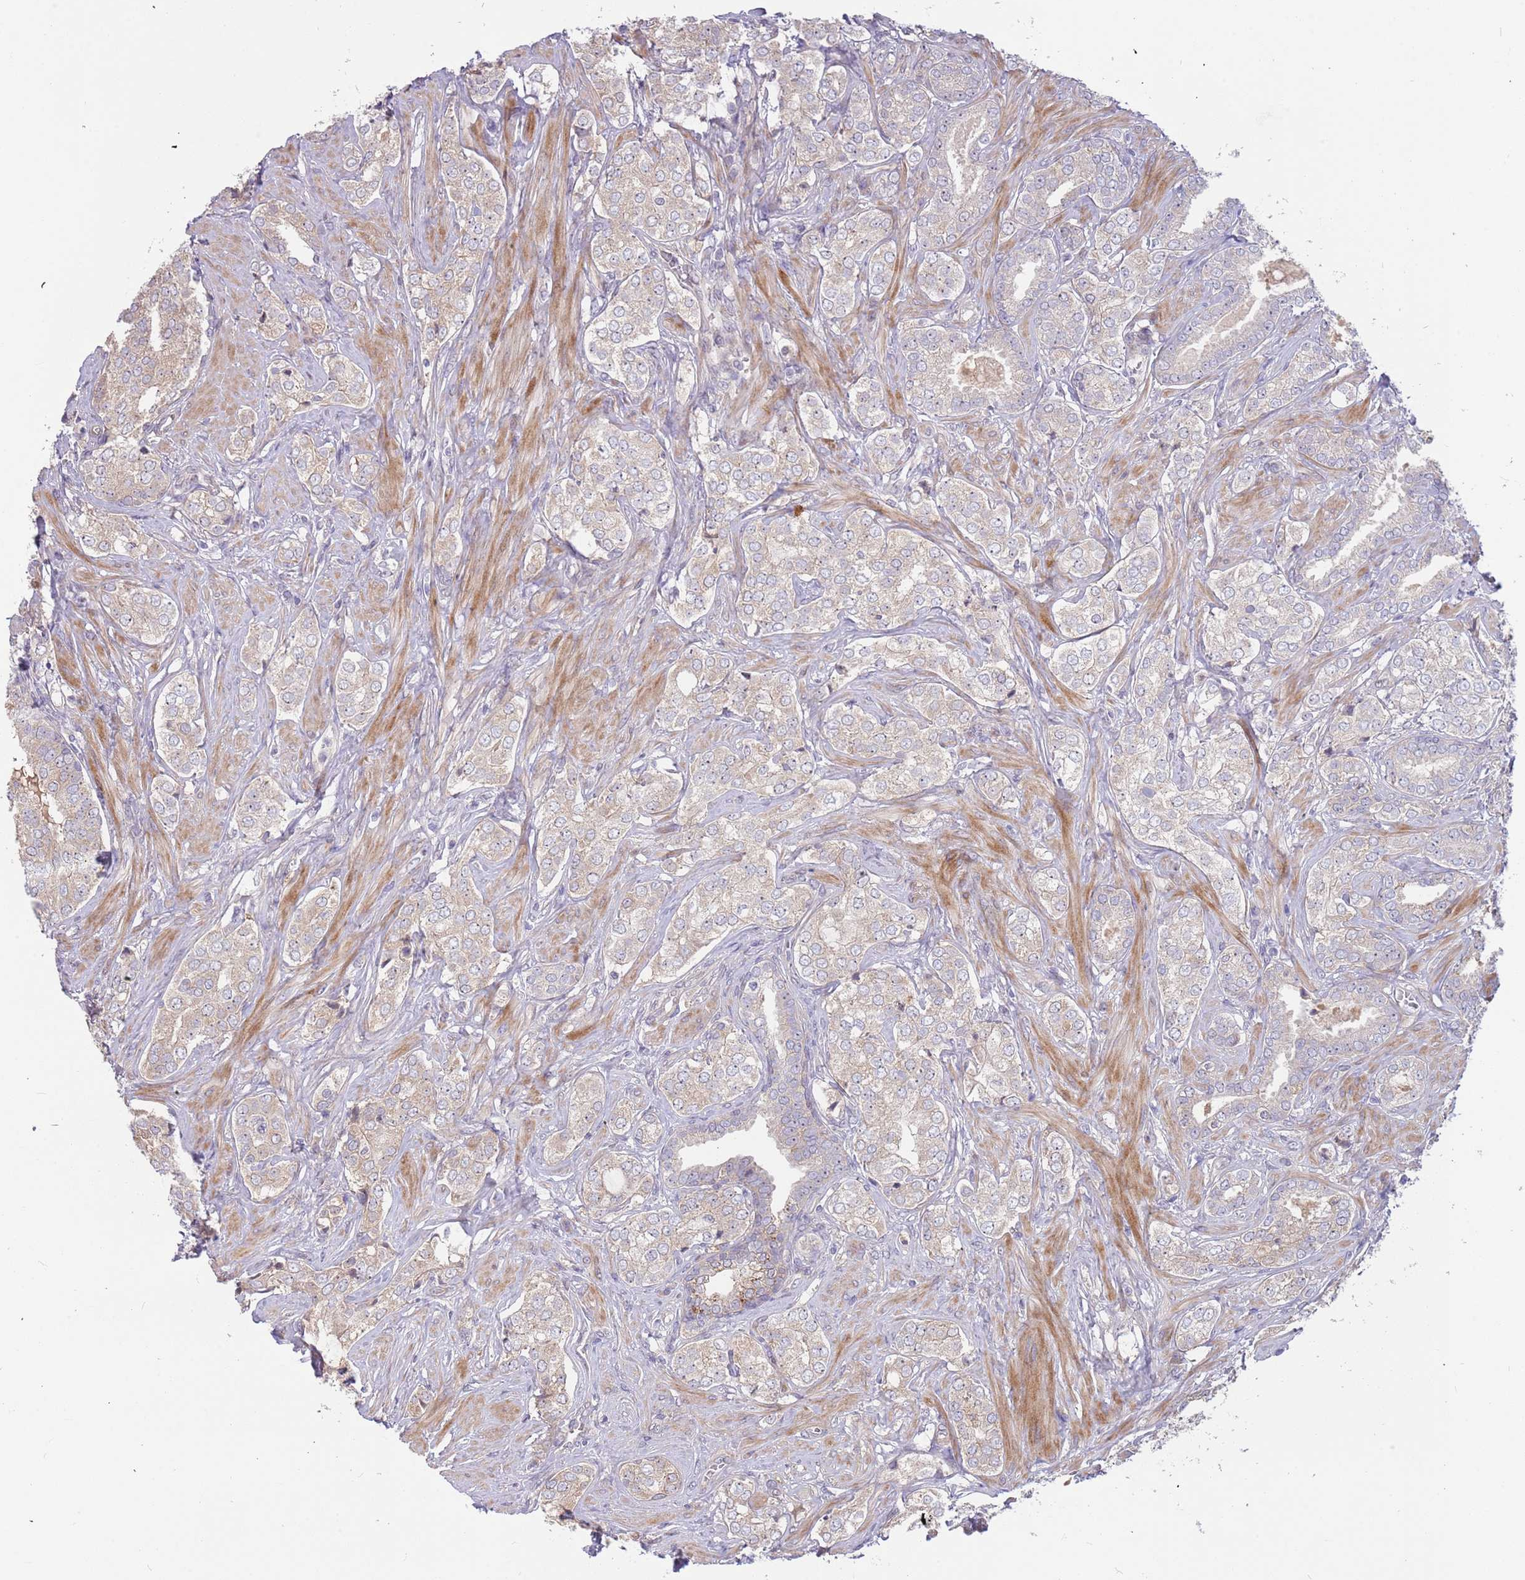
{"staining": {"intensity": "negative", "quantity": "none", "location": "none"}, "tissue": "prostate cancer", "cell_type": "Tumor cells", "image_type": "cancer", "snomed": [{"axis": "morphology", "description": "Adenocarcinoma, High grade"}, {"axis": "topography", "description": "Prostate"}], "caption": "Micrograph shows no protein staining in tumor cells of prostate cancer tissue. Brightfield microscopy of immunohistochemistry stained with DAB (3,3'-diaminobenzidine) (brown) and hematoxylin (blue), captured at high magnification.", "gene": "TRAPPC6B", "patient": {"sex": "male", "age": 71}}